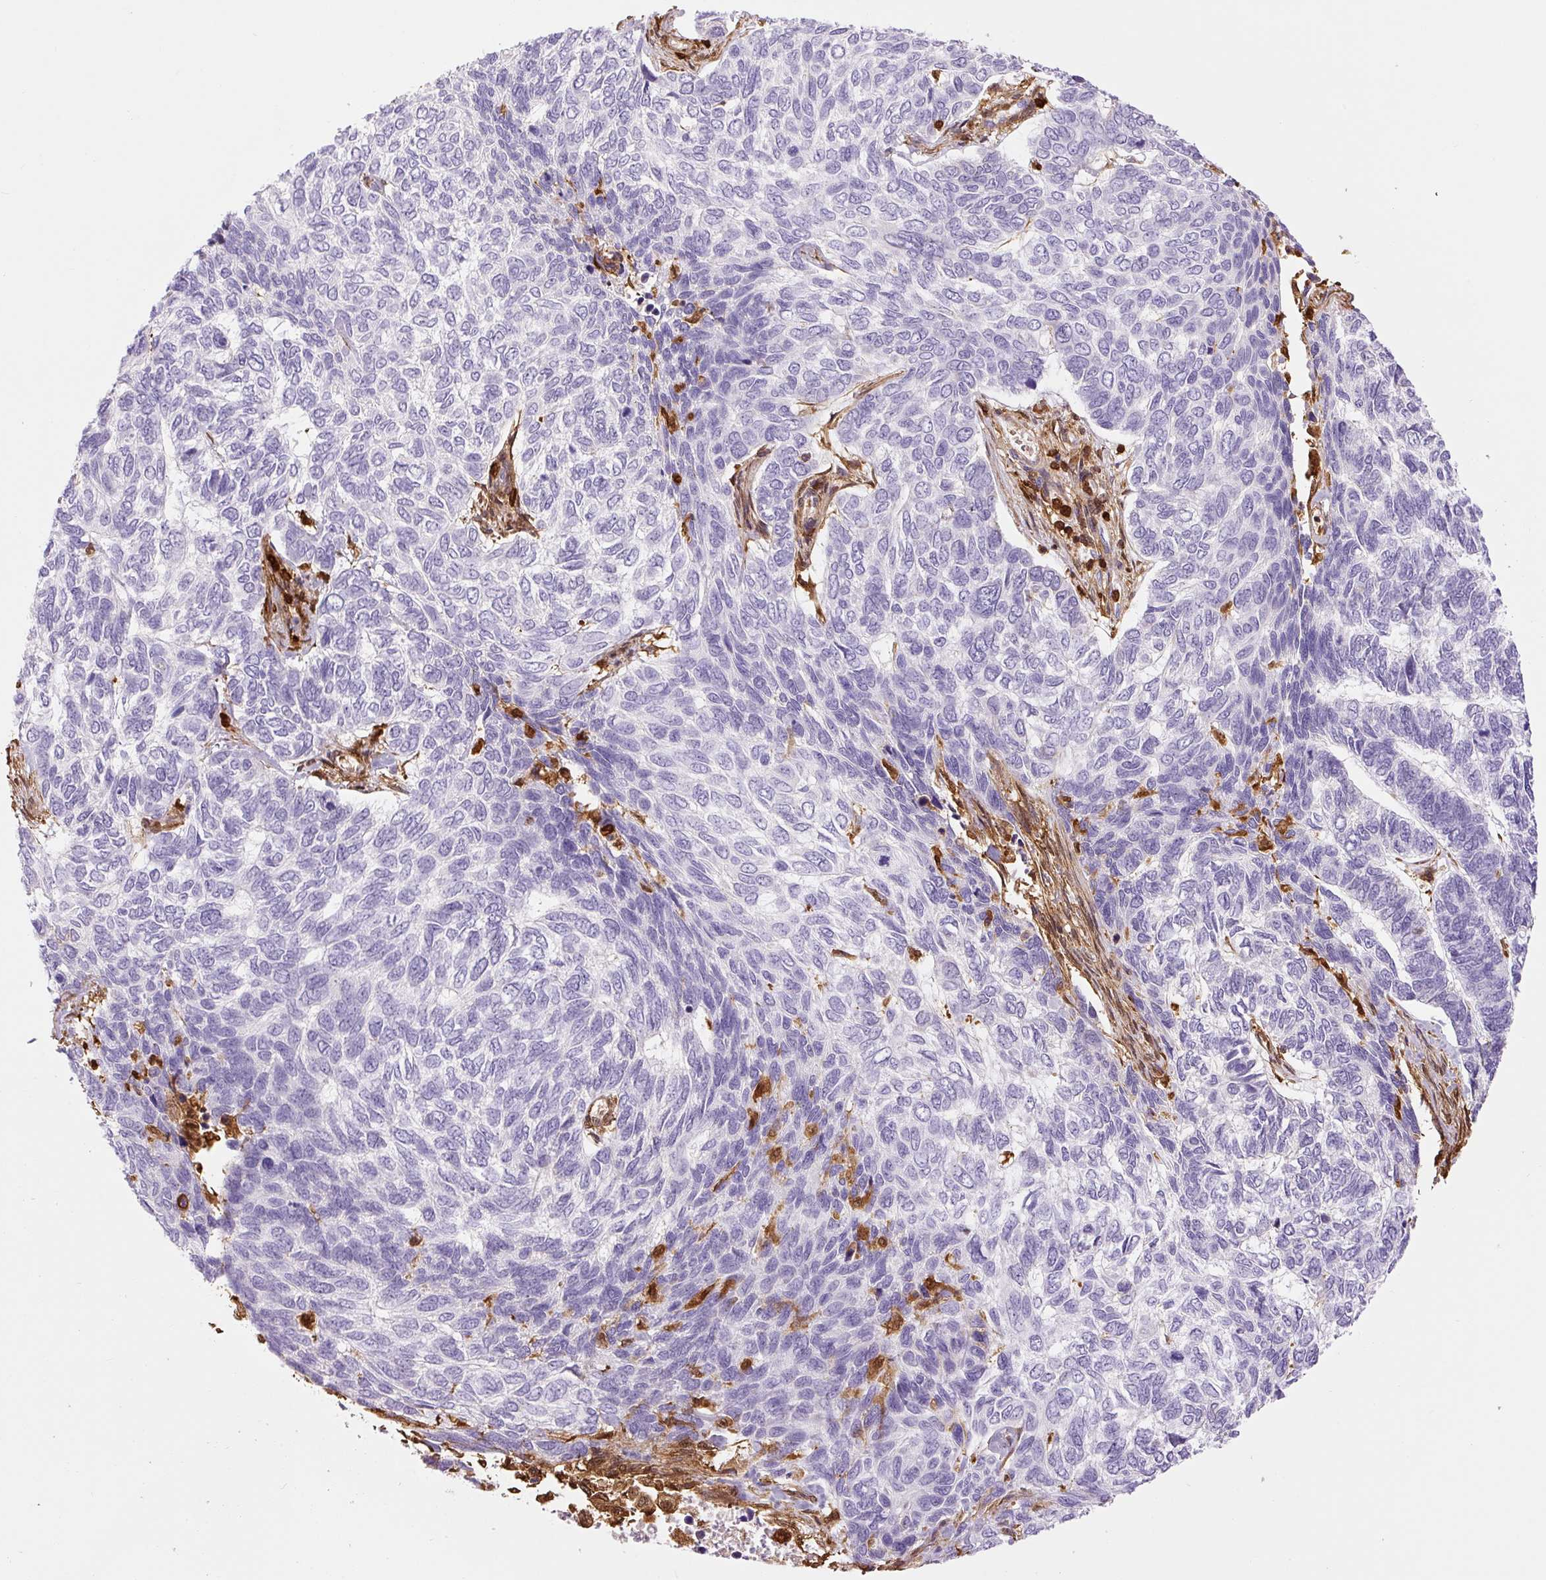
{"staining": {"intensity": "negative", "quantity": "none", "location": "none"}, "tissue": "skin cancer", "cell_type": "Tumor cells", "image_type": "cancer", "snomed": [{"axis": "morphology", "description": "Basal cell carcinoma"}, {"axis": "topography", "description": "Skin"}], "caption": "Immunohistochemistry (IHC) histopathology image of skin basal cell carcinoma stained for a protein (brown), which displays no expression in tumor cells. The staining was performed using DAB to visualize the protein expression in brown, while the nuclei were stained in blue with hematoxylin (Magnification: 20x).", "gene": "S100A4", "patient": {"sex": "female", "age": 65}}